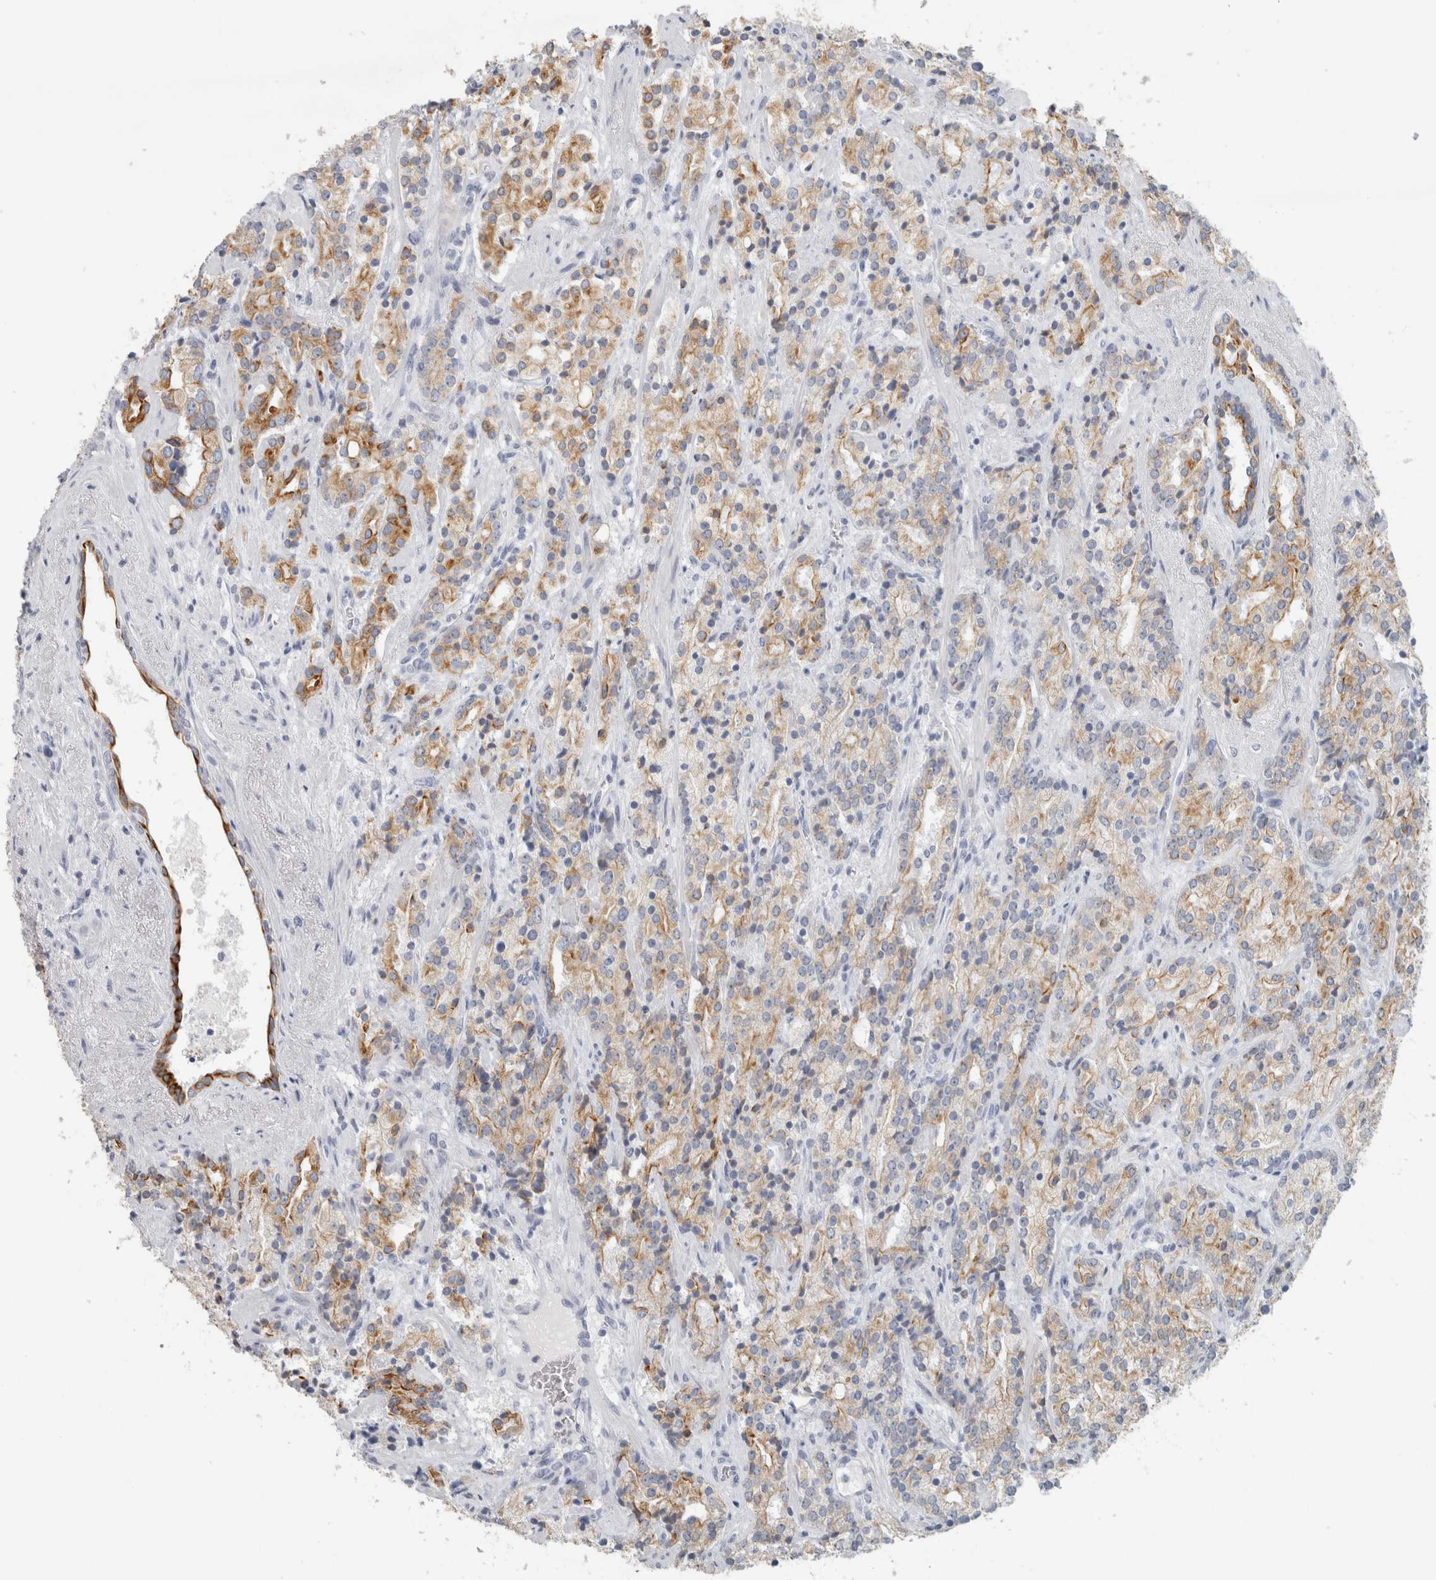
{"staining": {"intensity": "moderate", "quantity": ">75%", "location": "cytoplasmic/membranous"}, "tissue": "prostate cancer", "cell_type": "Tumor cells", "image_type": "cancer", "snomed": [{"axis": "morphology", "description": "Adenocarcinoma, High grade"}, {"axis": "topography", "description": "Prostate"}], "caption": "IHC micrograph of neoplastic tissue: prostate cancer stained using immunohistochemistry shows medium levels of moderate protein expression localized specifically in the cytoplasmic/membranous of tumor cells, appearing as a cytoplasmic/membranous brown color.", "gene": "SLC28A3", "patient": {"sex": "male", "age": 71}}